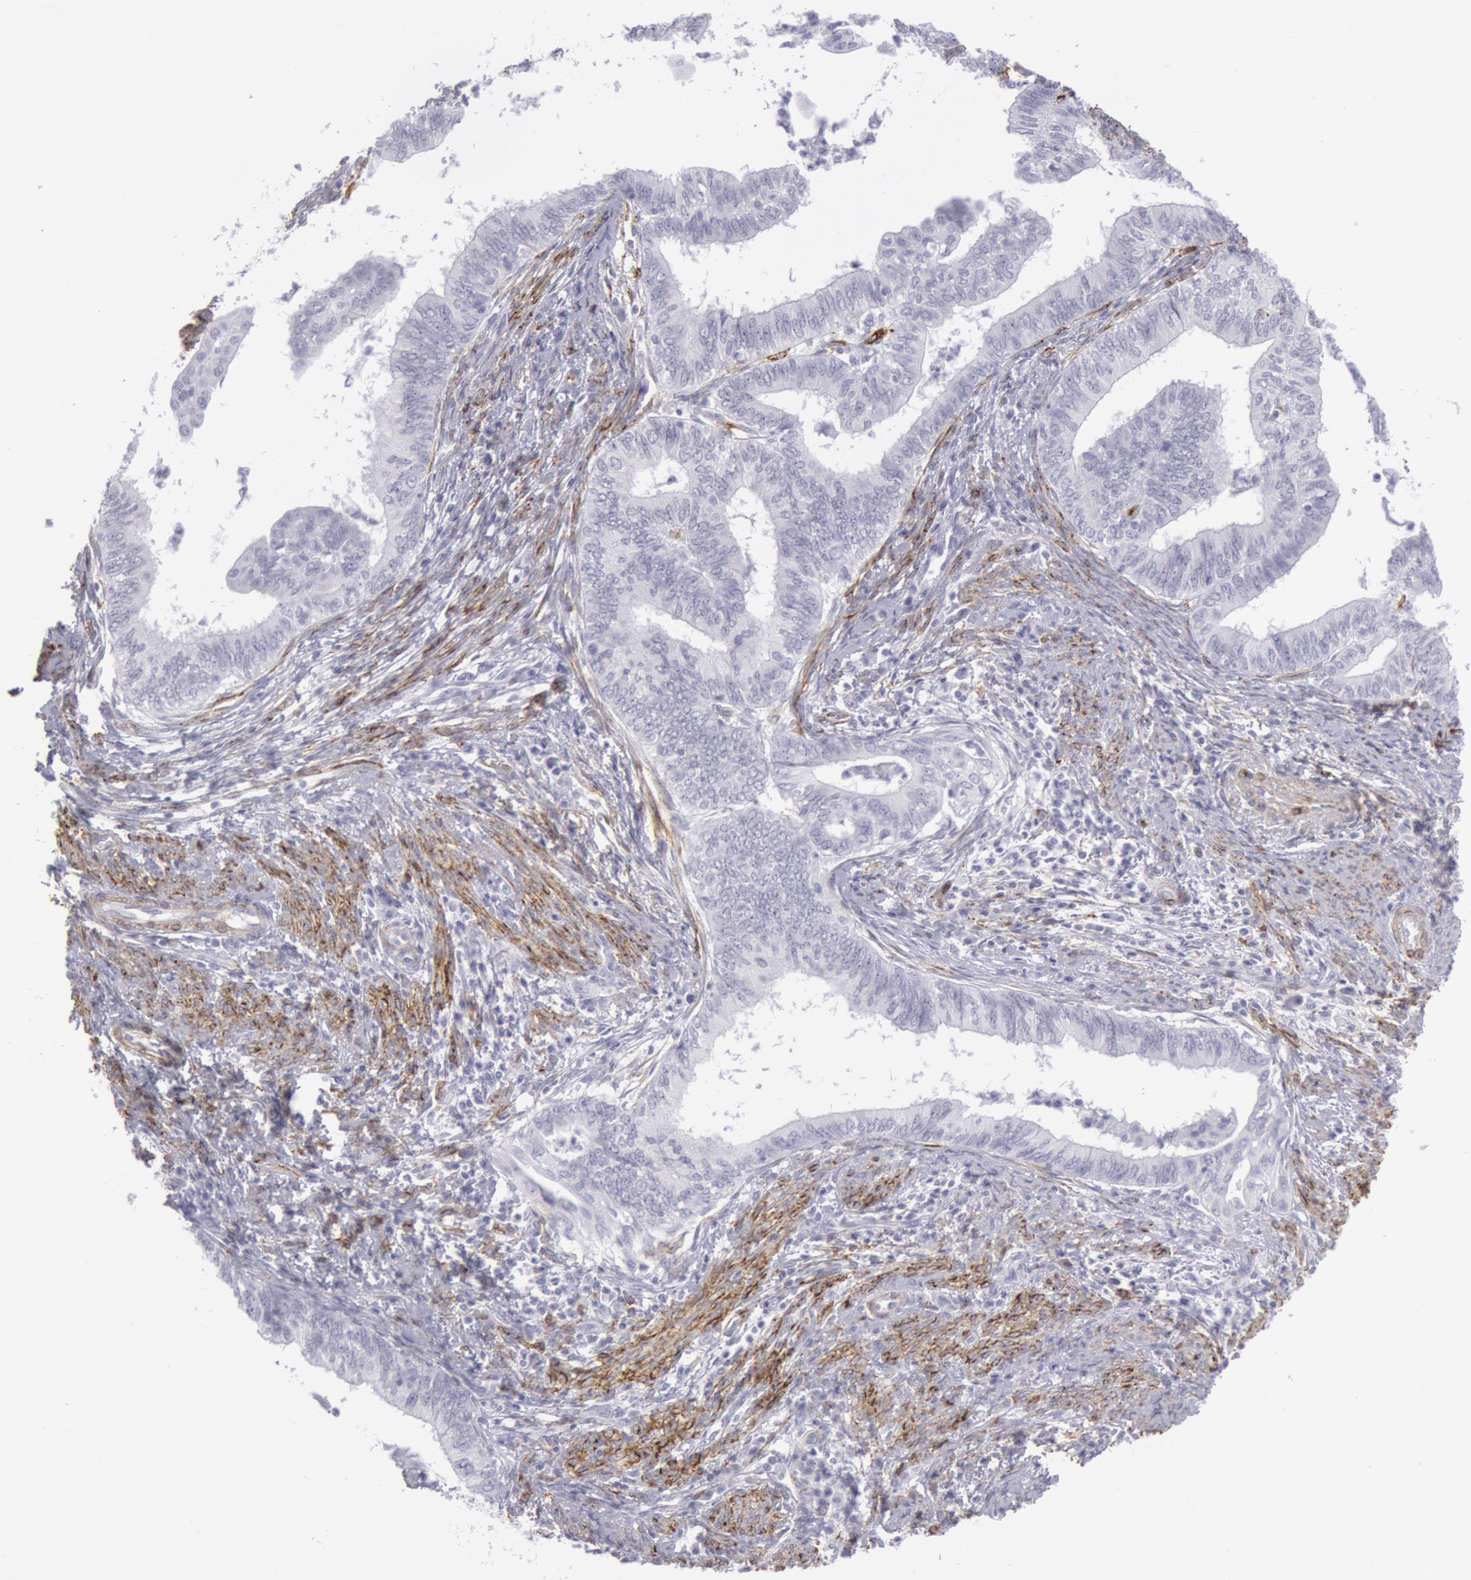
{"staining": {"intensity": "negative", "quantity": "none", "location": "none"}, "tissue": "endometrial cancer", "cell_type": "Tumor cells", "image_type": "cancer", "snomed": [{"axis": "morphology", "description": "Adenocarcinoma, NOS"}, {"axis": "topography", "description": "Endometrium"}], "caption": "Tumor cells are negative for brown protein staining in endometrial cancer (adenocarcinoma). The staining is performed using DAB brown chromogen with nuclei counter-stained in using hematoxylin.", "gene": "CDH13", "patient": {"sex": "female", "age": 66}}